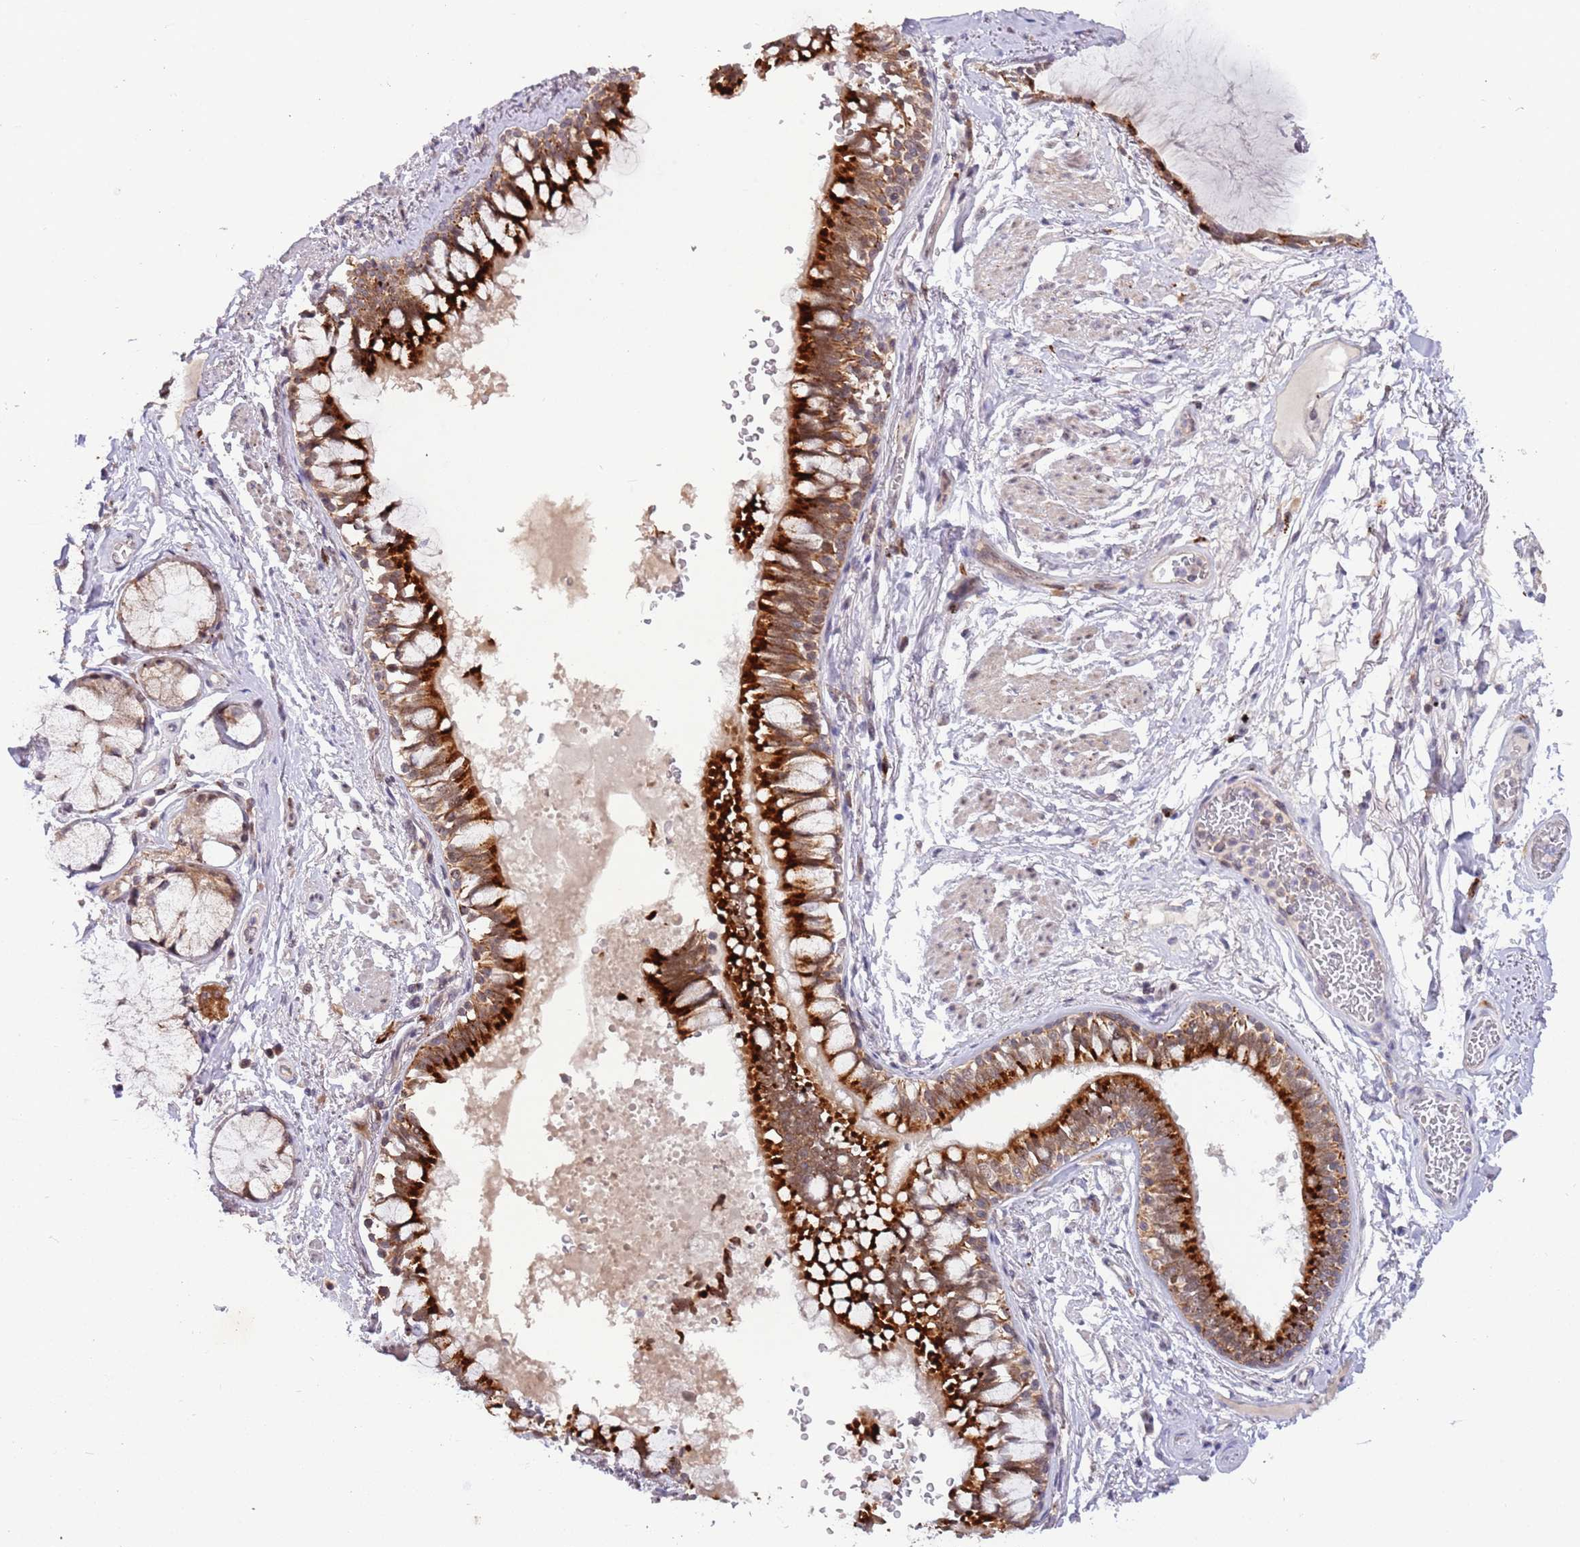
{"staining": {"intensity": "strong", "quantity": ">75%", "location": "cytoplasmic/membranous"}, "tissue": "bronchus", "cell_type": "Respiratory epithelial cells", "image_type": "normal", "snomed": [{"axis": "morphology", "description": "Normal tissue, NOS"}, {"axis": "topography", "description": "Bronchus"}], "caption": "Respiratory epithelial cells demonstrate high levels of strong cytoplasmic/membranous positivity in approximately >75% of cells in normal human bronchus.", "gene": "TRIM27", "patient": {"sex": "male", "age": 70}}